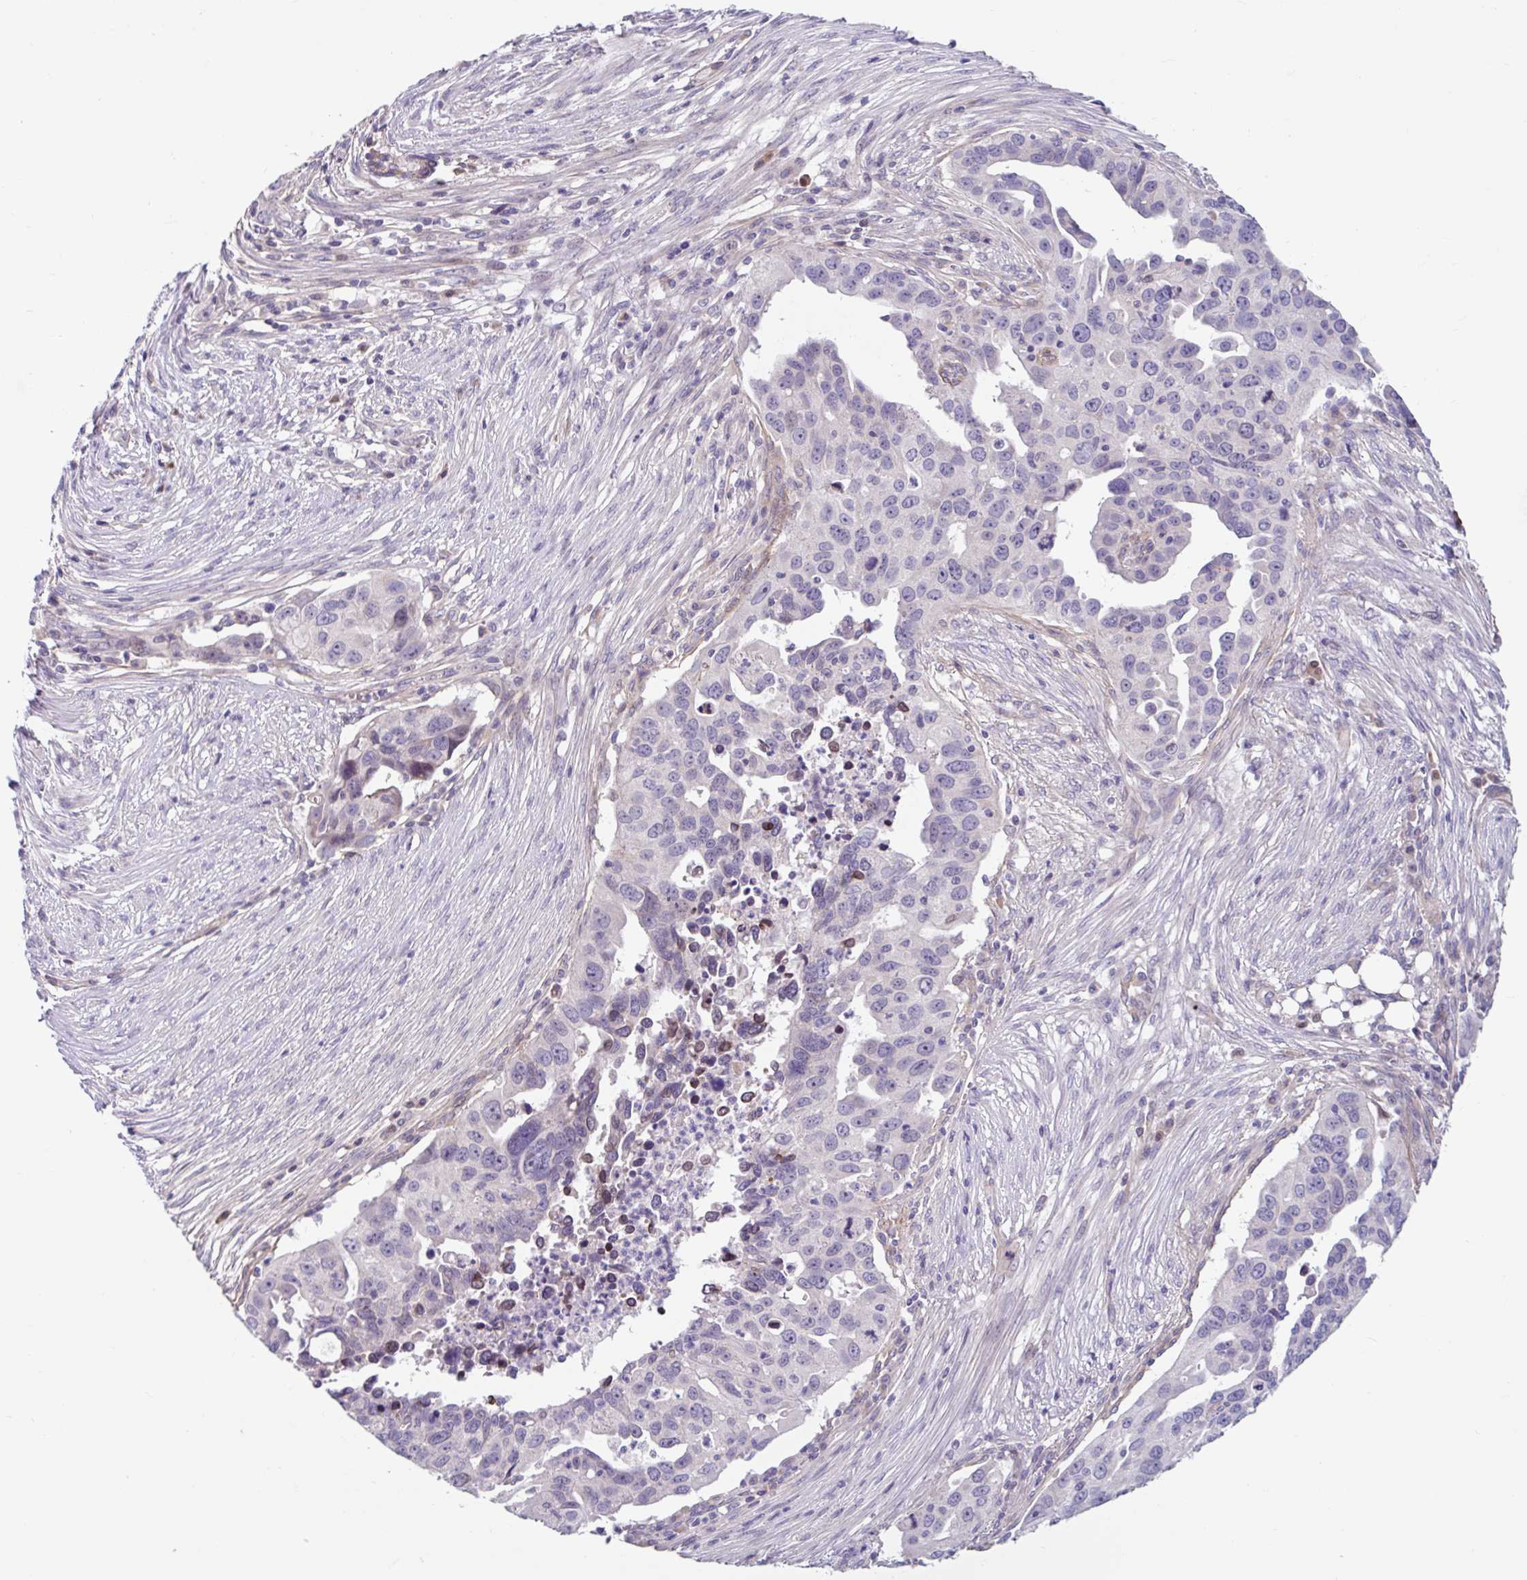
{"staining": {"intensity": "negative", "quantity": "none", "location": "none"}, "tissue": "ovarian cancer", "cell_type": "Tumor cells", "image_type": "cancer", "snomed": [{"axis": "morphology", "description": "Carcinoma, endometroid"}, {"axis": "morphology", "description": "Cystadenocarcinoma, serous, NOS"}, {"axis": "topography", "description": "Ovary"}], "caption": "Tumor cells show no significant protein staining in ovarian cancer.", "gene": "NT5C1B", "patient": {"sex": "female", "age": 45}}